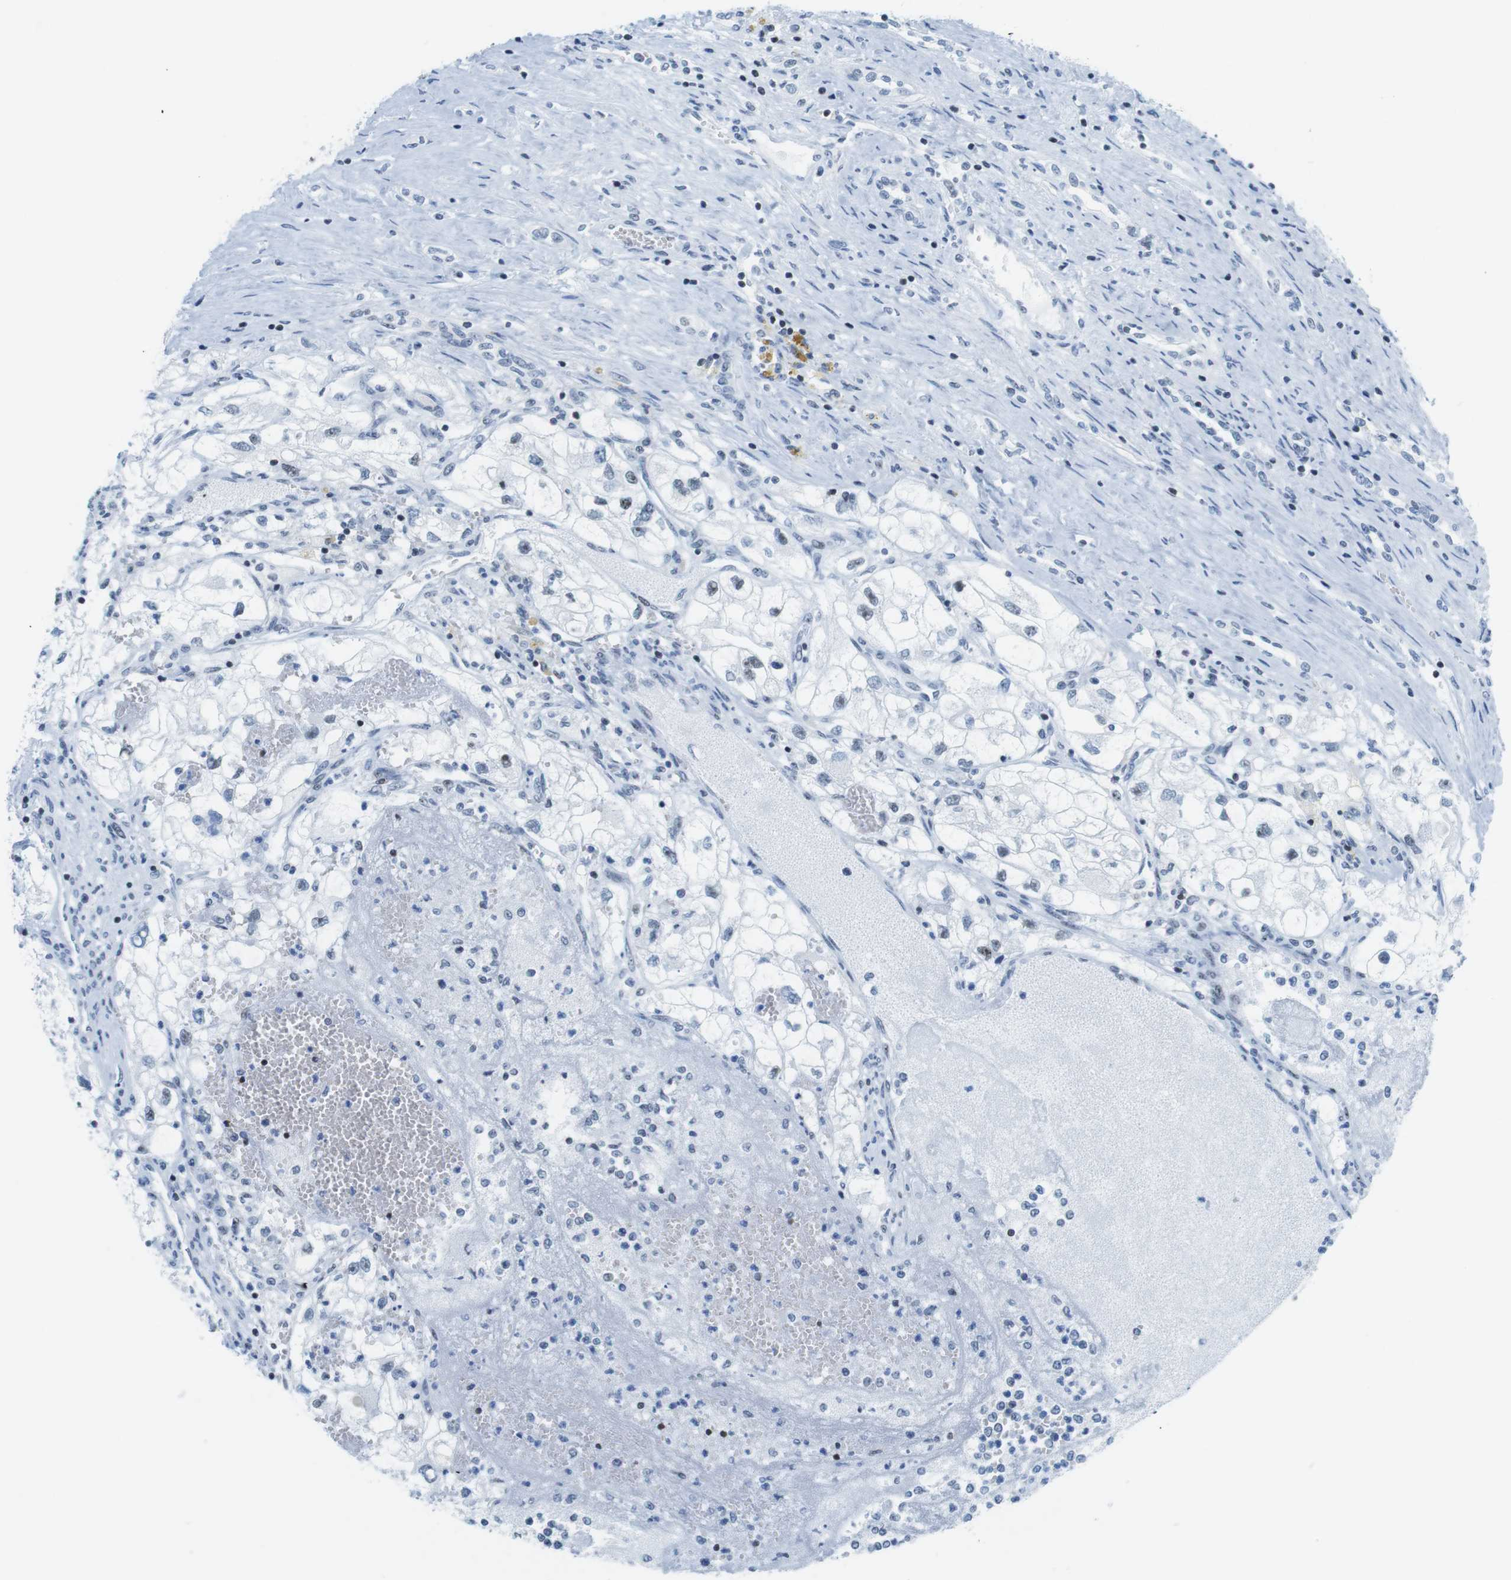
{"staining": {"intensity": "weak", "quantity": "<25%", "location": "nuclear"}, "tissue": "renal cancer", "cell_type": "Tumor cells", "image_type": "cancer", "snomed": [{"axis": "morphology", "description": "Adenocarcinoma, NOS"}, {"axis": "topography", "description": "Kidney"}], "caption": "The micrograph shows no staining of tumor cells in renal adenocarcinoma.", "gene": "NIFK", "patient": {"sex": "female", "age": 70}}